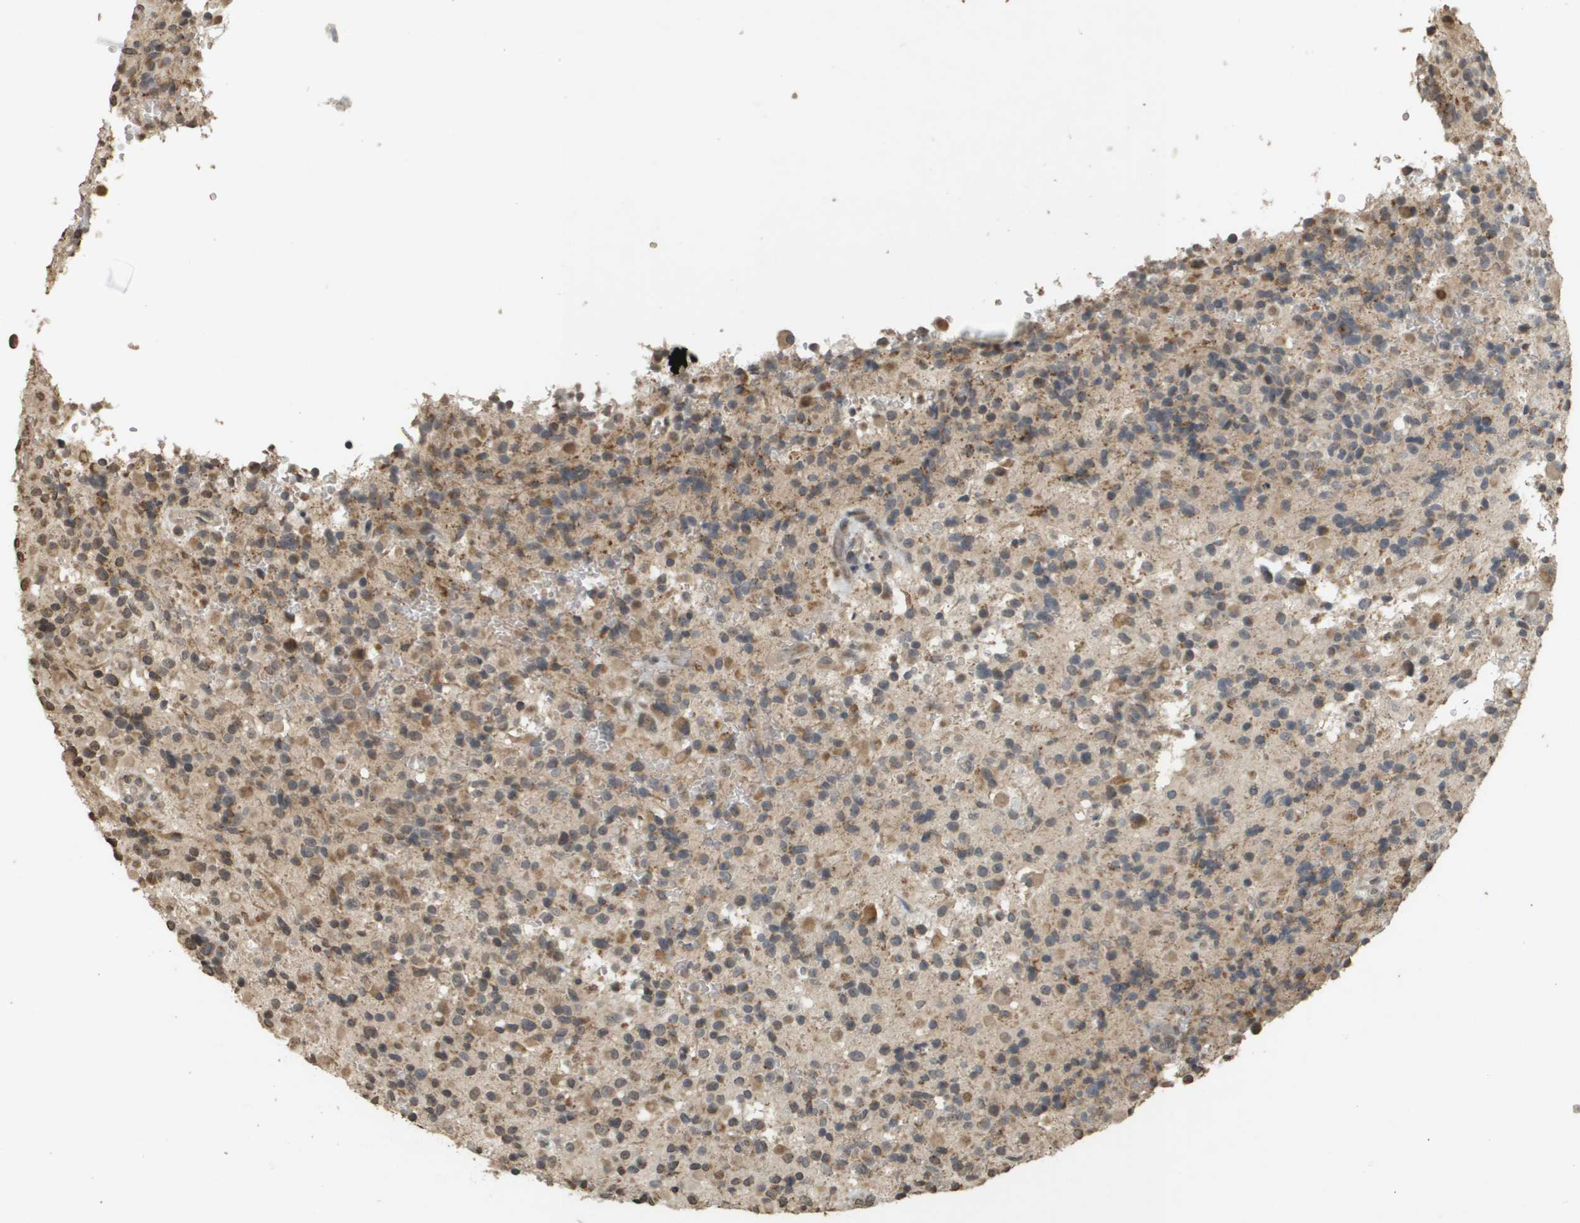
{"staining": {"intensity": "moderate", "quantity": ">75%", "location": "cytoplasmic/membranous"}, "tissue": "glioma", "cell_type": "Tumor cells", "image_type": "cancer", "snomed": [{"axis": "morphology", "description": "Glioma, malignant, High grade"}, {"axis": "topography", "description": "Brain"}], "caption": "Protein staining shows moderate cytoplasmic/membranous expression in about >75% of tumor cells in malignant high-grade glioma. (DAB (3,3'-diaminobenzidine) = brown stain, brightfield microscopy at high magnification).", "gene": "RAB21", "patient": {"sex": "male", "age": 71}}